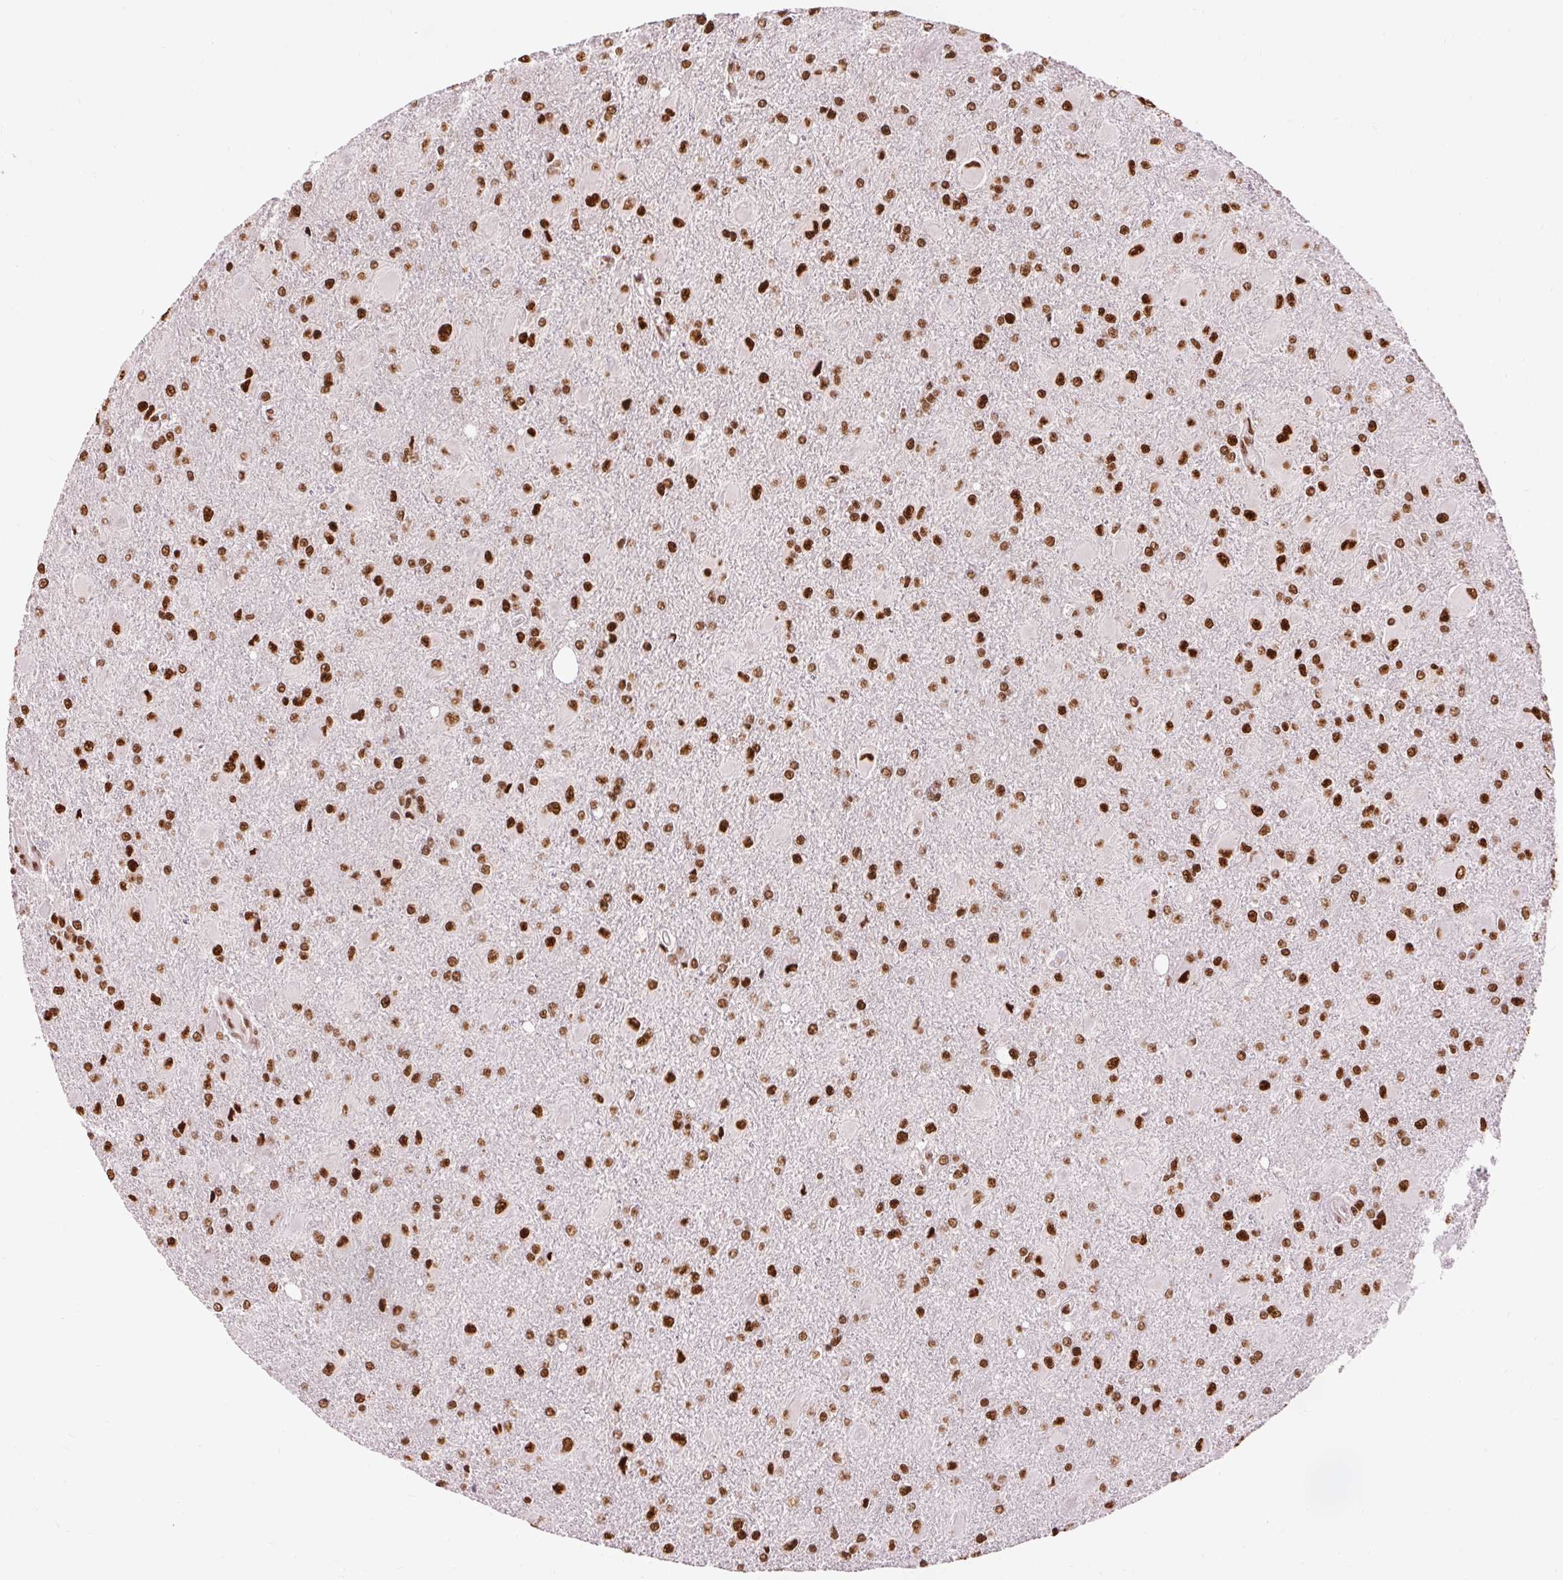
{"staining": {"intensity": "strong", "quantity": ">75%", "location": "nuclear"}, "tissue": "glioma", "cell_type": "Tumor cells", "image_type": "cancer", "snomed": [{"axis": "morphology", "description": "Glioma, malignant, High grade"}, {"axis": "topography", "description": "Brain"}], "caption": "DAB immunohistochemical staining of glioma demonstrates strong nuclear protein positivity in about >75% of tumor cells. (DAB = brown stain, brightfield microscopy at high magnification).", "gene": "ZBTB44", "patient": {"sex": "male", "age": 67}}